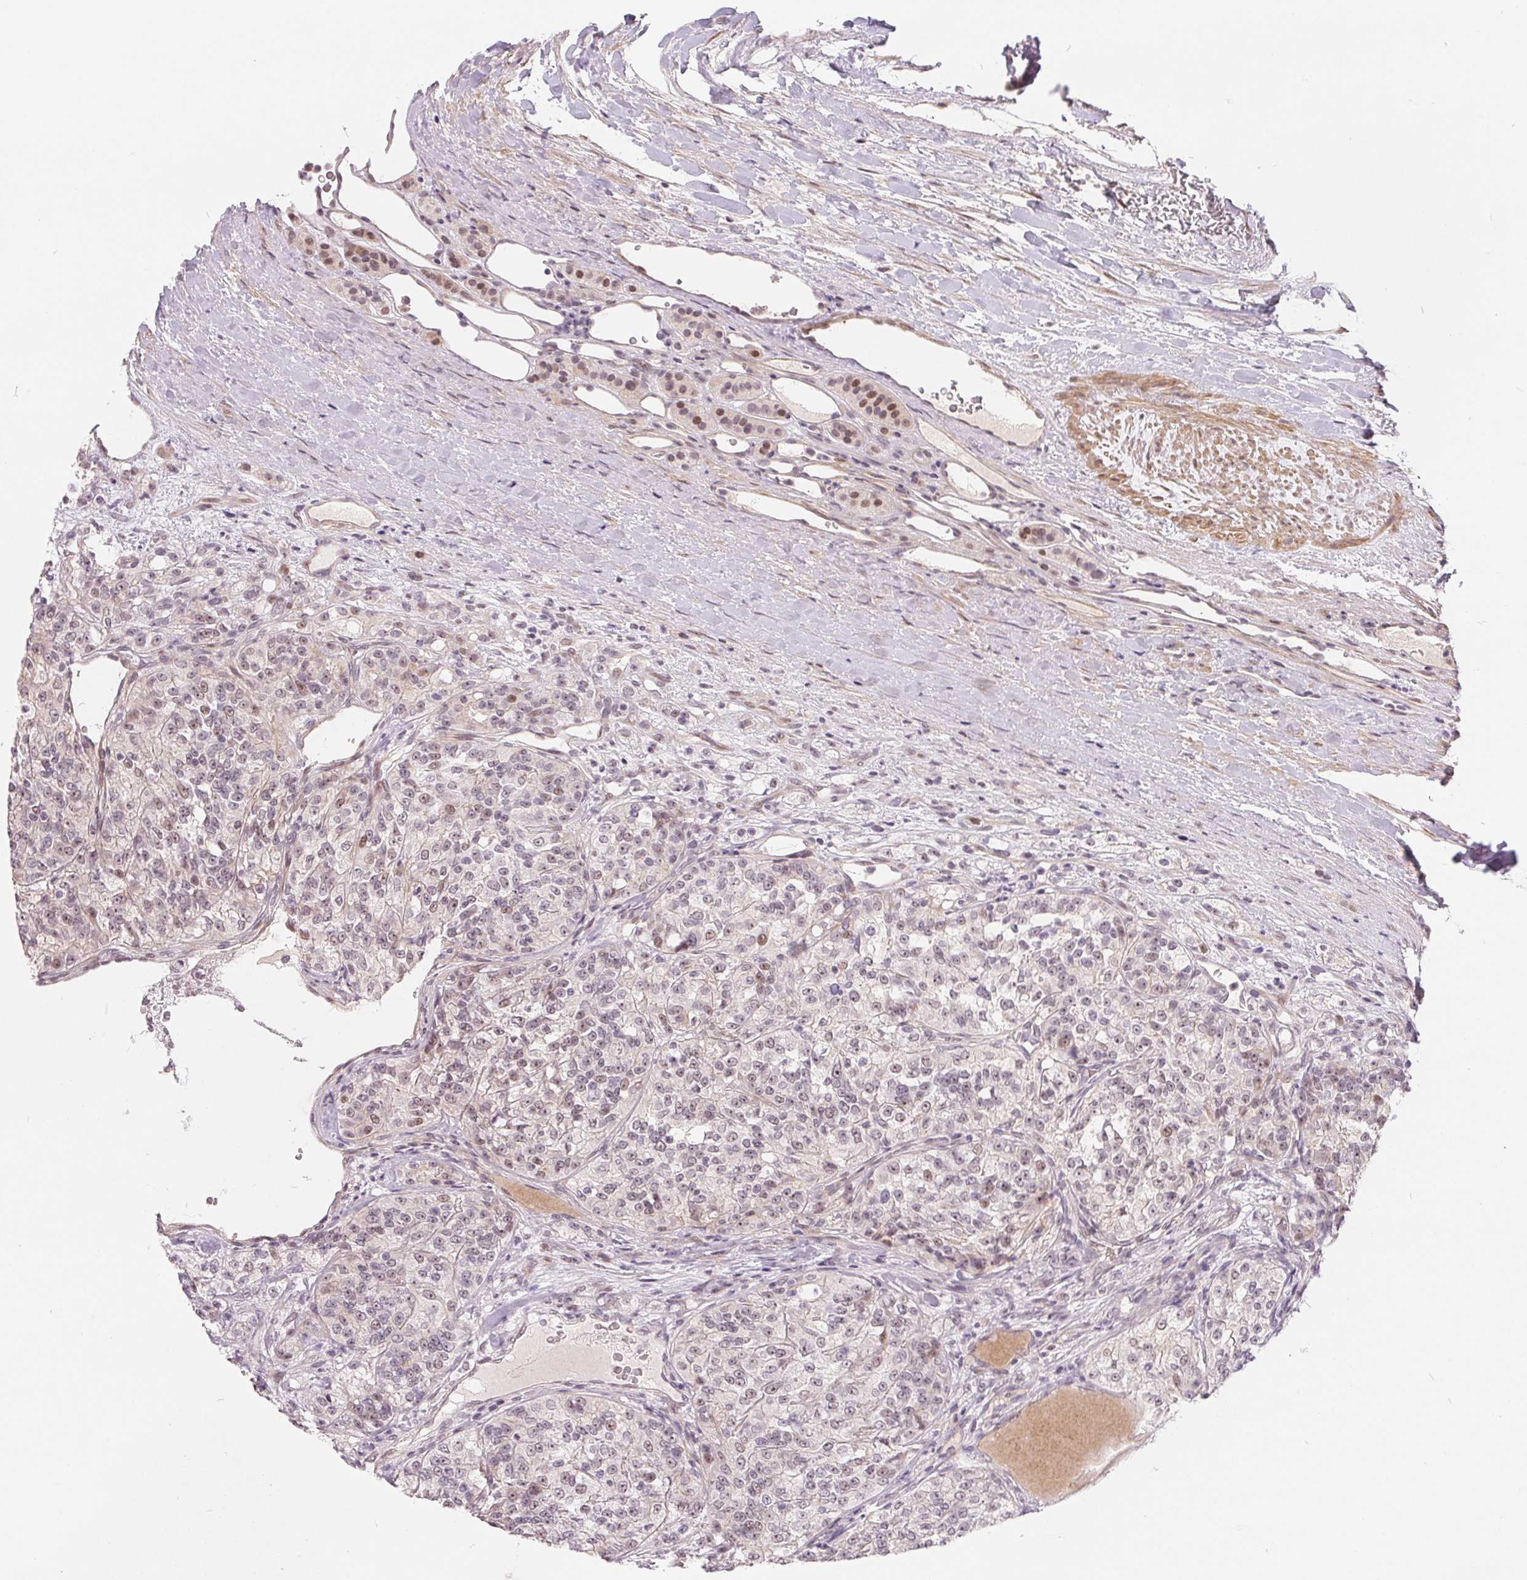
{"staining": {"intensity": "moderate", "quantity": "<25%", "location": "nuclear"}, "tissue": "renal cancer", "cell_type": "Tumor cells", "image_type": "cancer", "snomed": [{"axis": "morphology", "description": "Adenocarcinoma, NOS"}, {"axis": "topography", "description": "Kidney"}], "caption": "Tumor cells exhibit low levels of moderate nuclear positivity in about <25% of cells in human renal cancer.", "gene": "NRG2", "patient": {"sex": "female", "age": 63}}